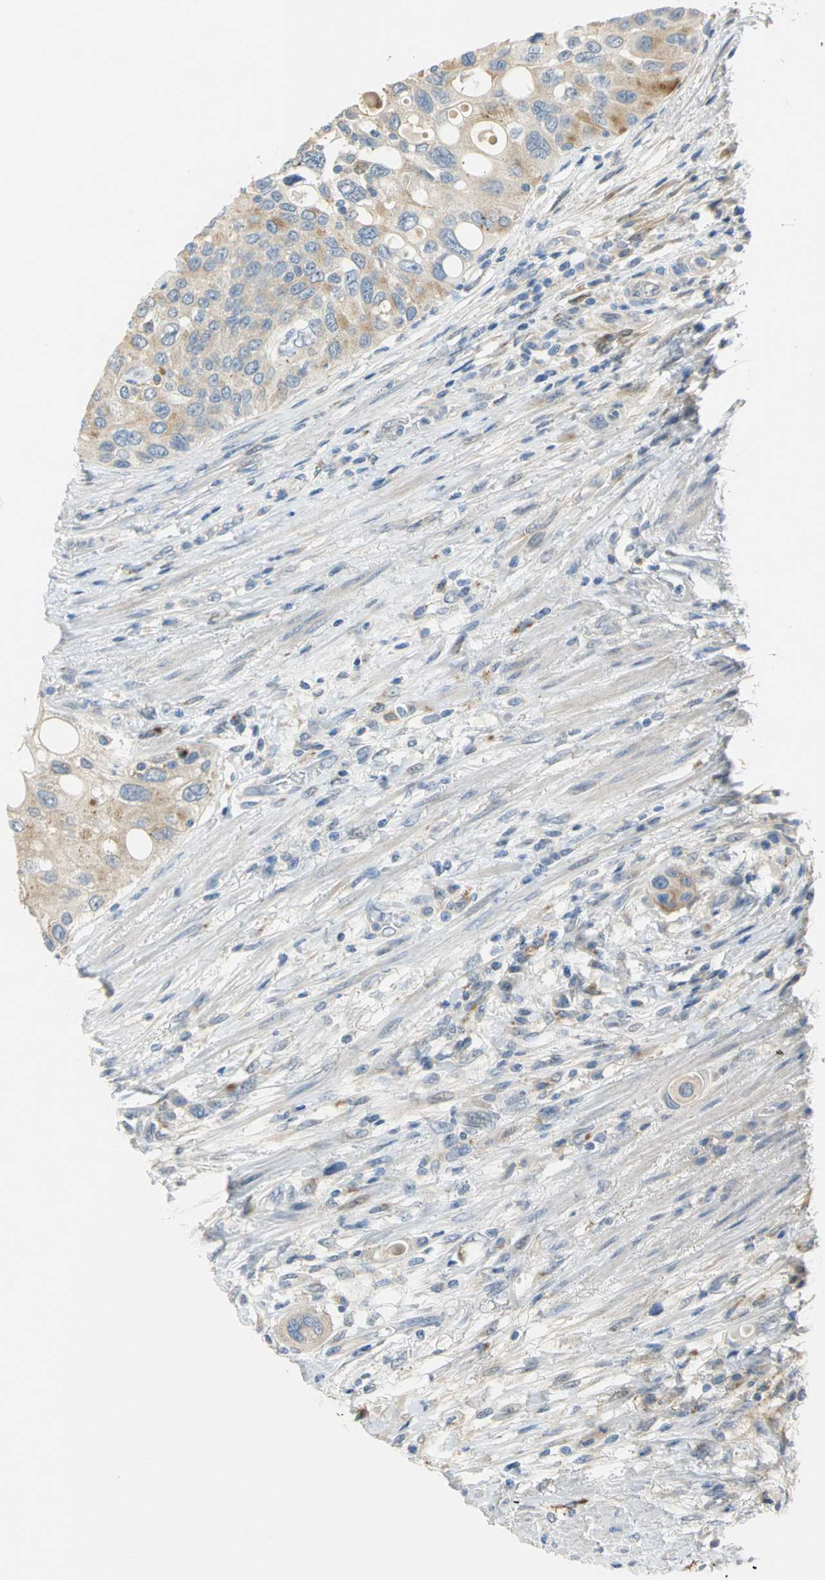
{"staining": {"intensity": "weak", "quantity": "<25%", "location": "cytoplasmic/membranous"}, "tissue": "urothelial cancer", "cell_type": "Tumor cells", "image_type": "cancer", "snomed": [{"axis": "morphology", "description": "Urothelial carcinoma, High grade"}, {"axis": "topography", "description": "Urinary bladder"}], "caption": "The image exhibits no staining of tumor cells in urothelial carcinoma (high-grade). (DAB (3,3'-diaminobenzidine) immunohistochemistry (IHC) visualized using brightfield microscopy, high magnification).", "gene": "IL17RB", "patient": {"sex": "female", "age": 56}}